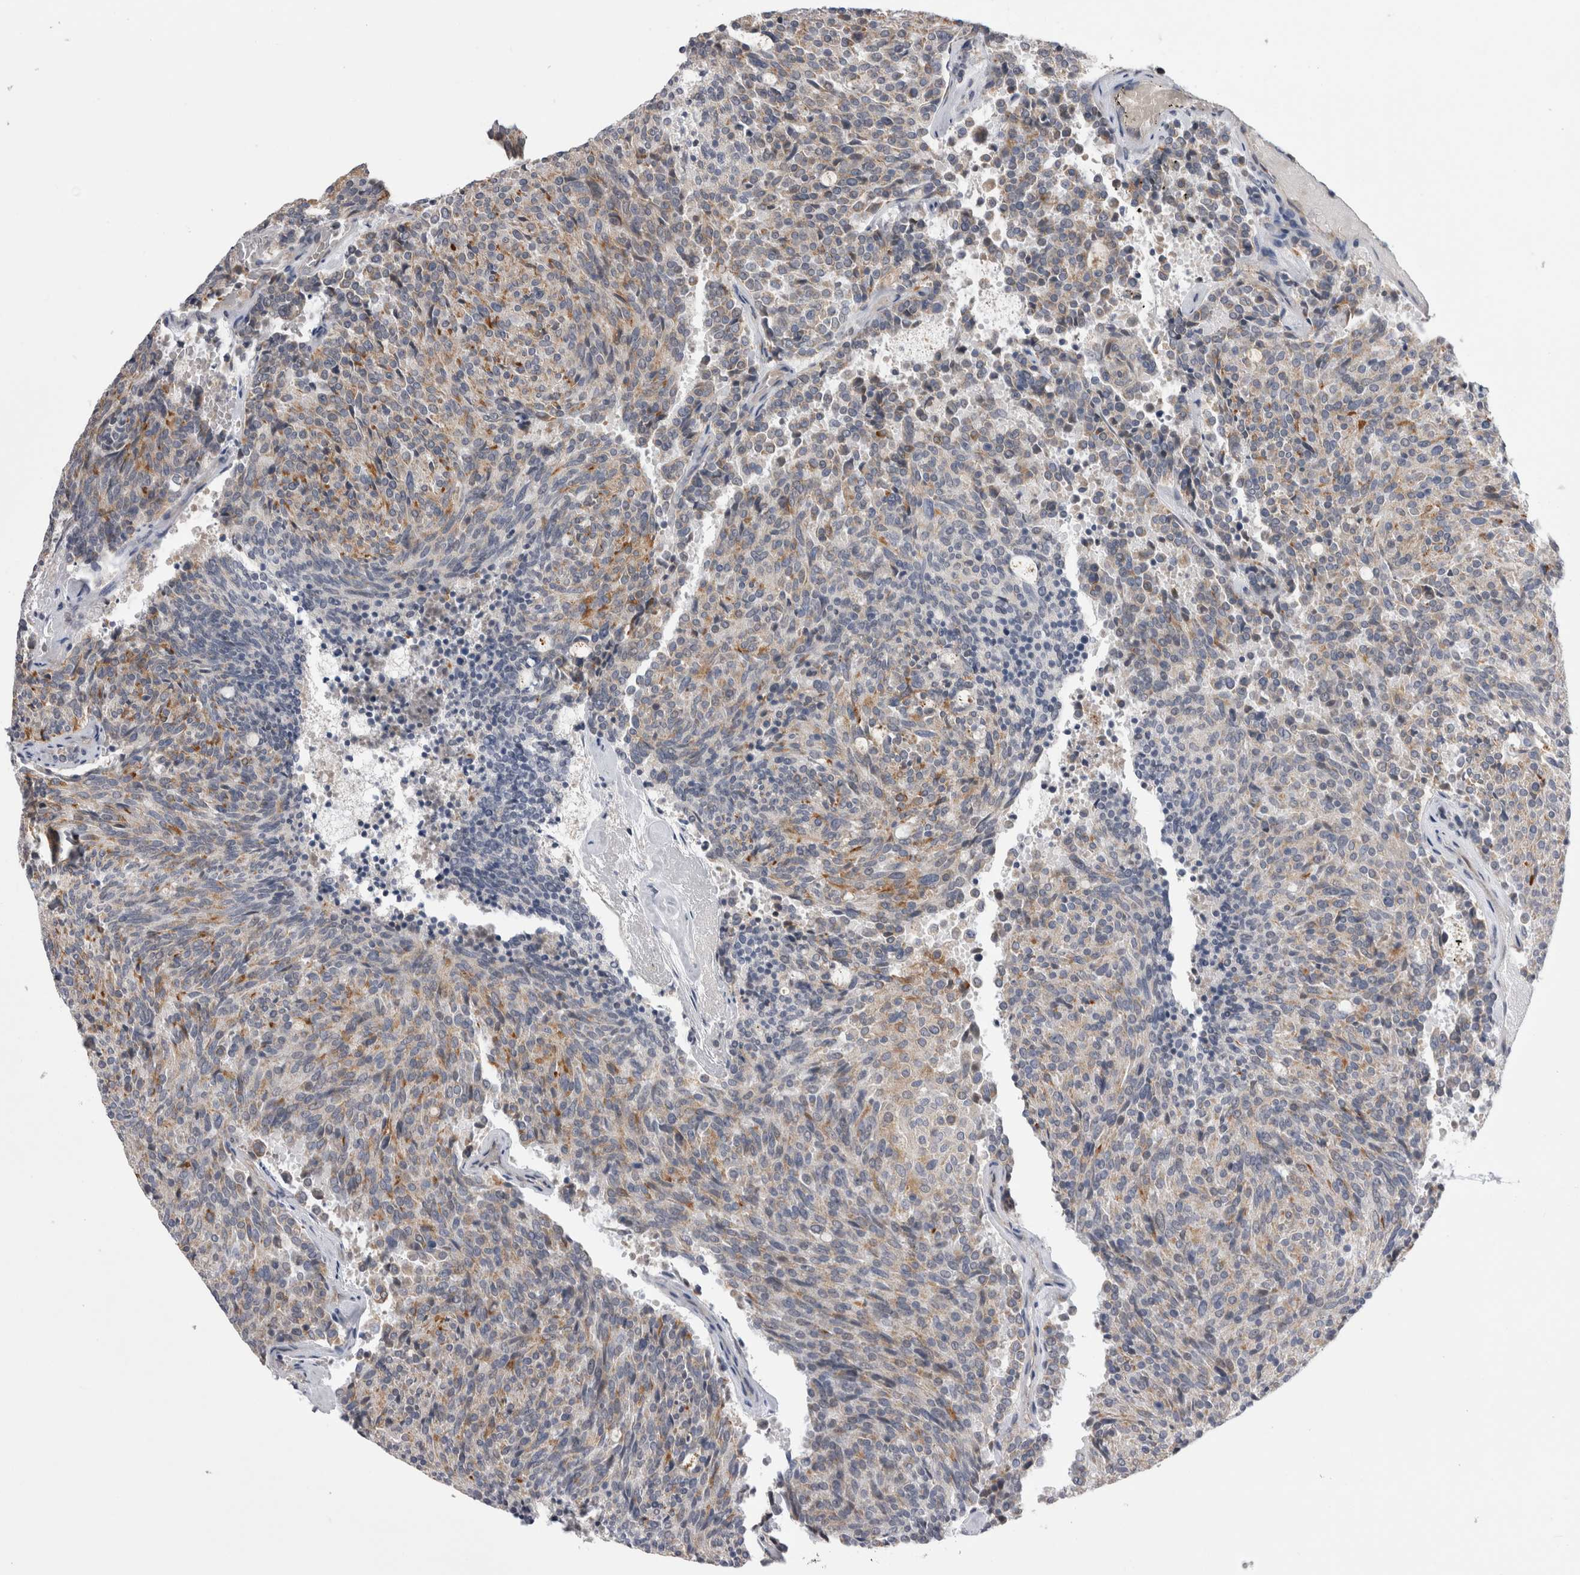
{"staining": {"intensity": "moderate", "quantity": "<25%", "location": "cytoplasmic/membranous"}, "tissue": "carcinoid", "cell_type": "Tumor cells", "image_type": "cancer", "snomed": [{"axis": "morphology", "description": "Carcinoid, malignant, NOS"}, {"axis": "topography", "description": "Pancreas"}], "caption": "The immunohistochemical stain highlights moderate cytoplasmic/membranous positivity in tumor cells of carcinoid (malignant) tissue.", "gene": "ARHGAP29", "patient": {"sex": "female", "age": 54}}